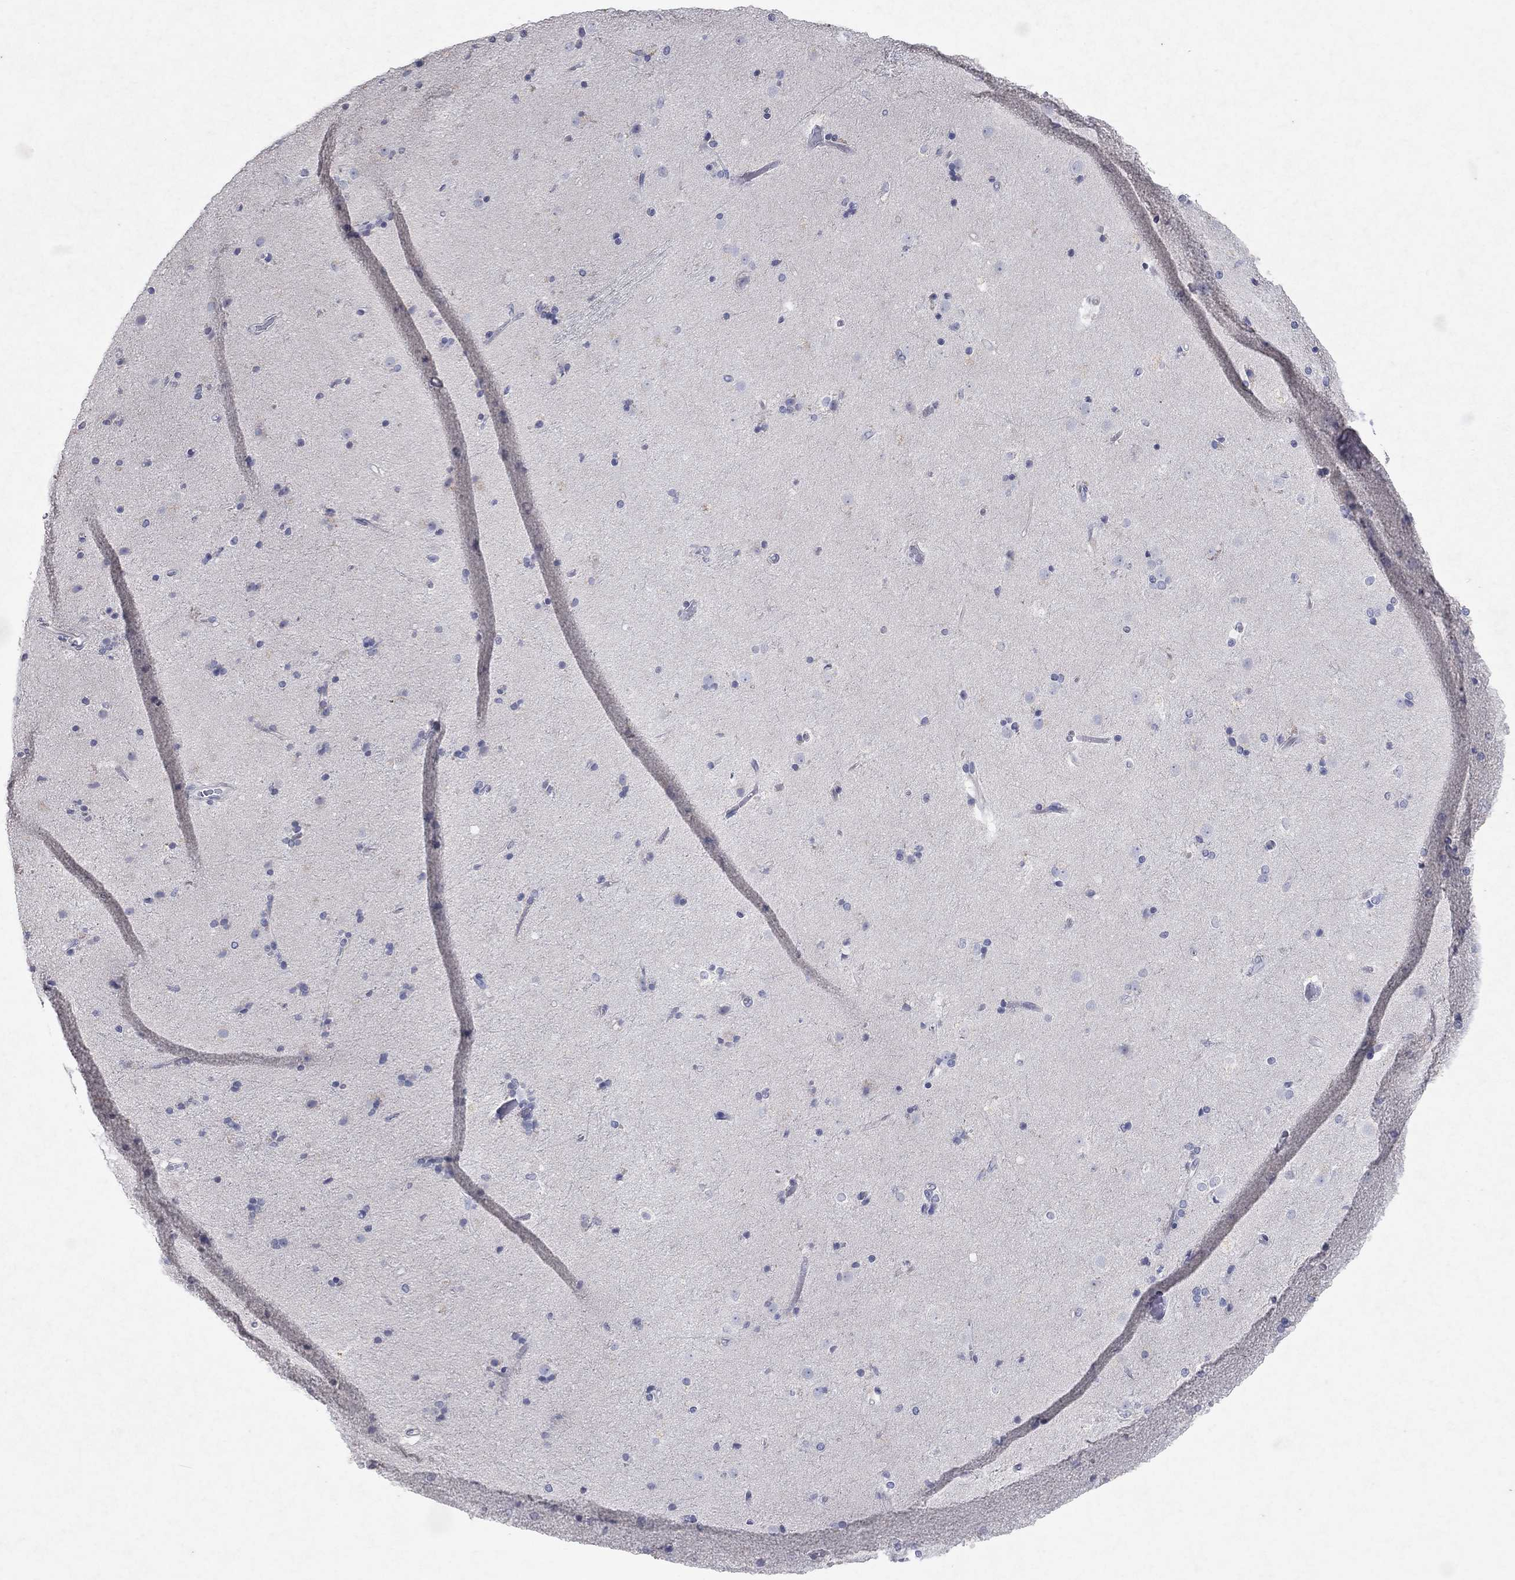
{"staining": {"intensity": "negative", "quantity": "none", "location": "none"}, "tissue": "caudate", "cell_type": "Glial cells", "image_type": "normal", "snomed": [{"axis": "morphology", "description": "Normal tissue, NOS"}, {"axis": "topography", "description": "Lateral ventricle wall"}], "caption": "Caudate stained for a protein using immunohistochemistry exhibits no positivity glial cells.", "gene": "KRT40", "patient": {"sex": "female", "age": 71}}